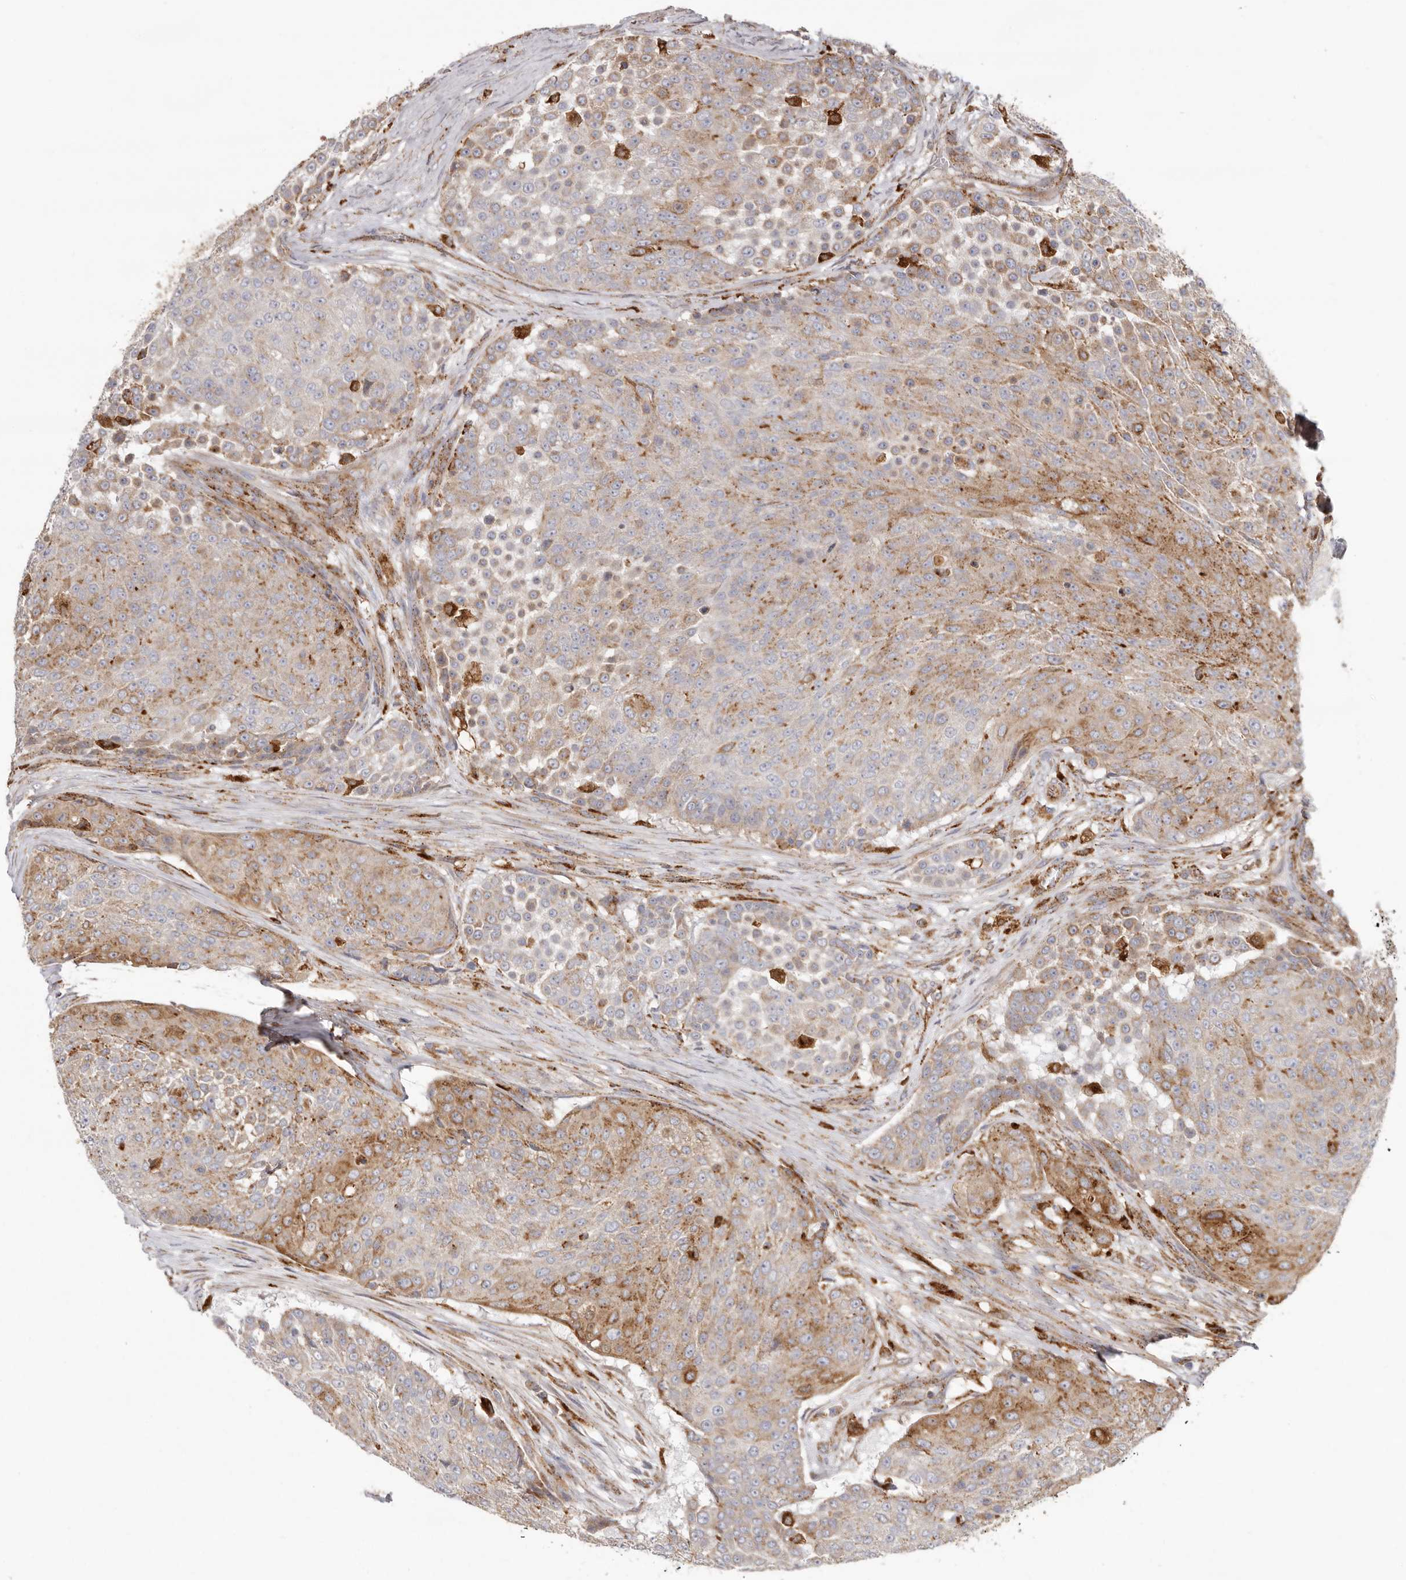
{"staining": {"intensity": "moderate", "quantity": "25%-75%", "location": "cytoplasmic/membranous"}, "tissue": "urothelial cancer", "cell_type": "Tumor cells", "image_type": "cancer", "snomed": [{"axis": "morphology", "description": "Urothelial carcinoma, High grade"}, {"axis": "topography", "description": "Urinary bladder"}], "caption": "The immunohistochemical stain shows moderate cytoplasmic/membranous expression in tumor cells of urothelial cancer tissue.", "gene": "GRN", "patient": {"sex": "female", "age": 63}}